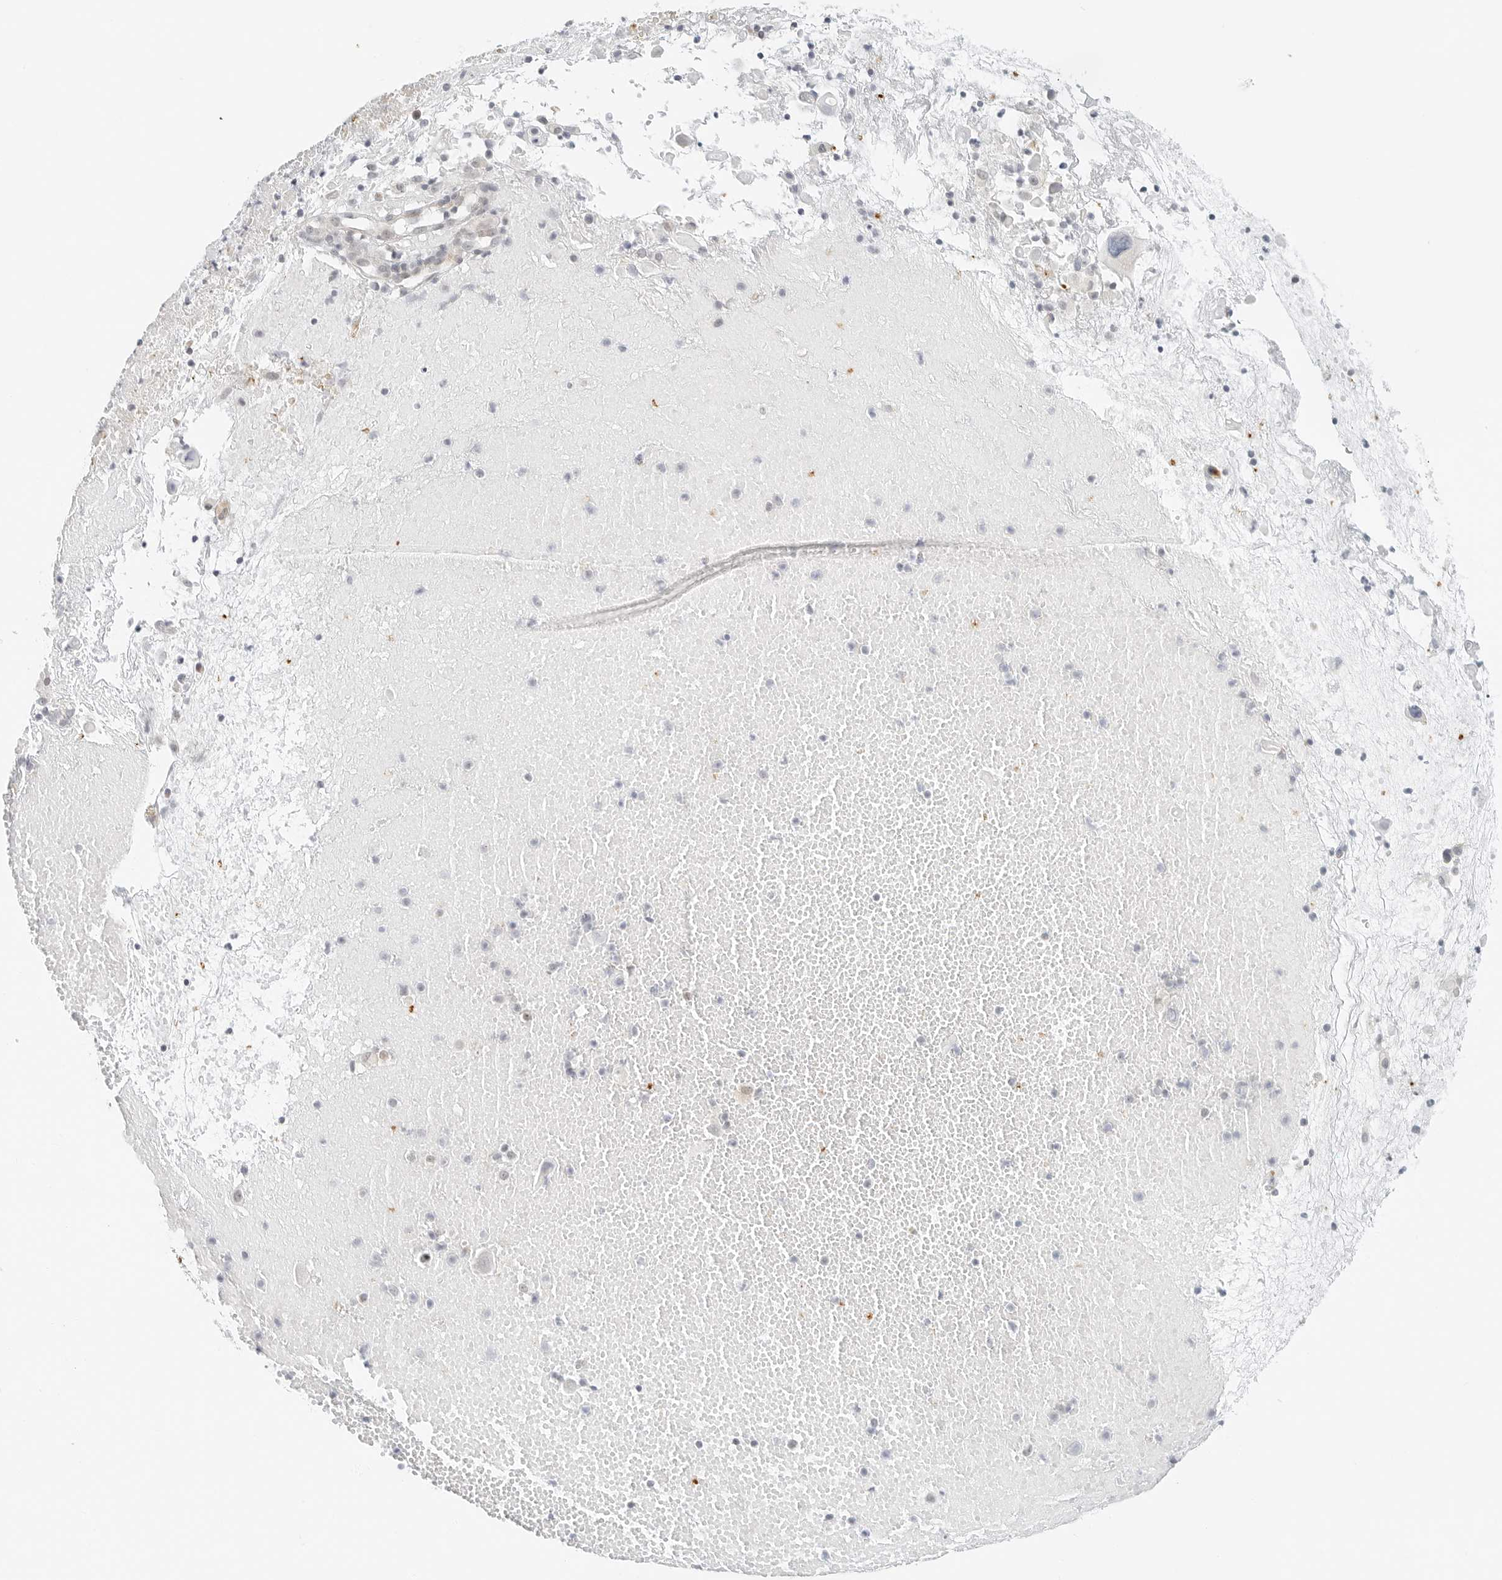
{"staining": {"intensity": "weak", "quantity": "<25%", "location": "cytoplasmic/membranous"}, "tissue": "cervical cancer", "cell_type": "Tumor cells", "image_type": "cancer", "snomed": [{"axis": "morphology", "description": "Squamous cell carcinoma, NOS"}, {"axis": "topography", "description": "Cervix"}], "caption": "The photomicrograph shows no significant positivity in tumor cells of cervical cancer. The staining is performed using DAB brown chromogen with nuclei counter-stained in using hematoxylin.", "gene": "CCSAP", "patient": {"sex": "female", "age": 74}}